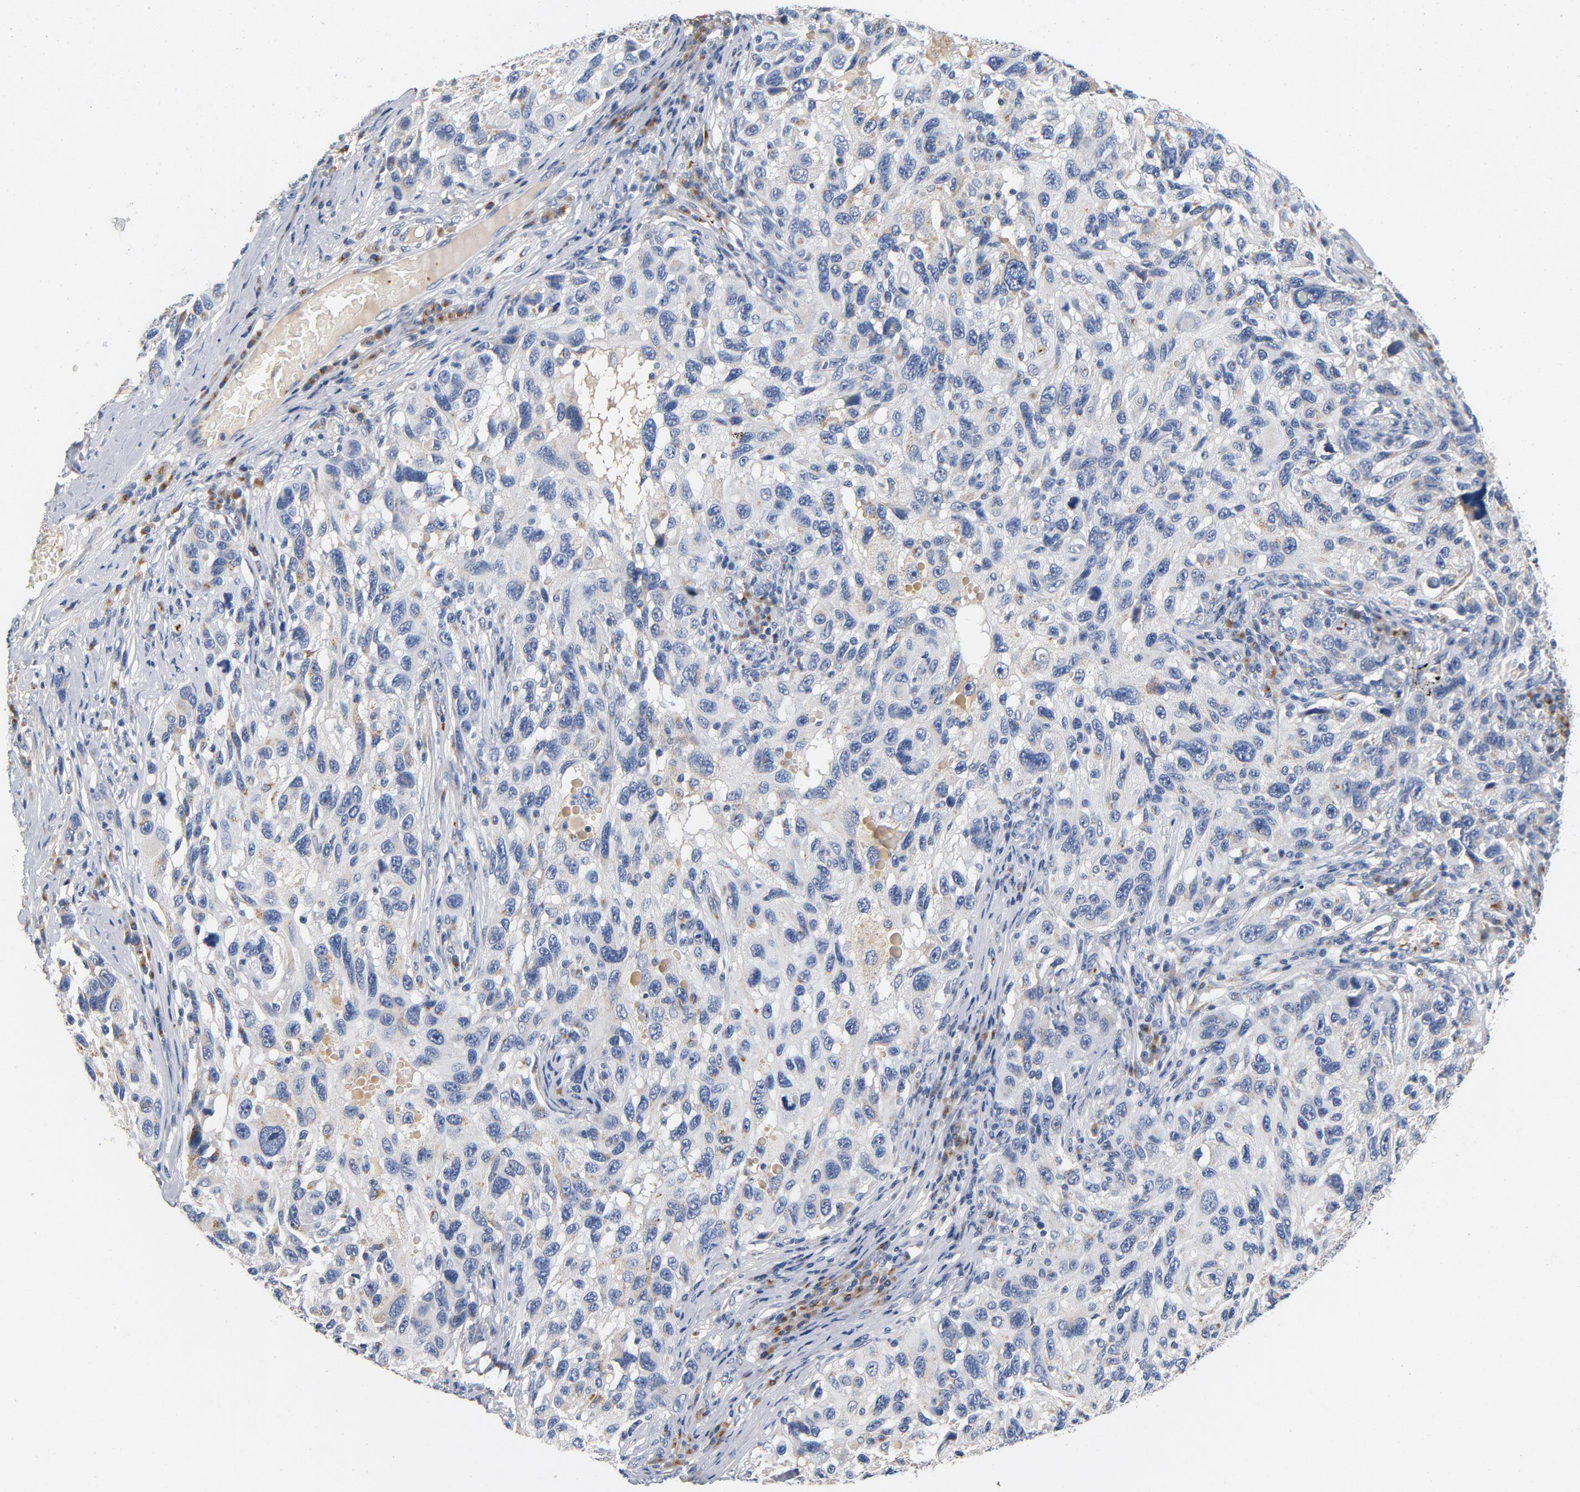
{"staining": {"intensity": "negative", "quantity": "none", "location": "none"}, "tissue": "melanoma", "cell_type": "Tumor cells", "image_type": "cancer", "snomed": [{"axis": "morphology", "description": "Malignant melanoma, NOS"}, {"axis": "topography", "description": "Skin"}], "caption": "Immunohistochemistry (IHC) of melanoma displays no expression in tumor cells.", "gene": "LMAN2", "patient": {"sex": "male", "age": 53}}